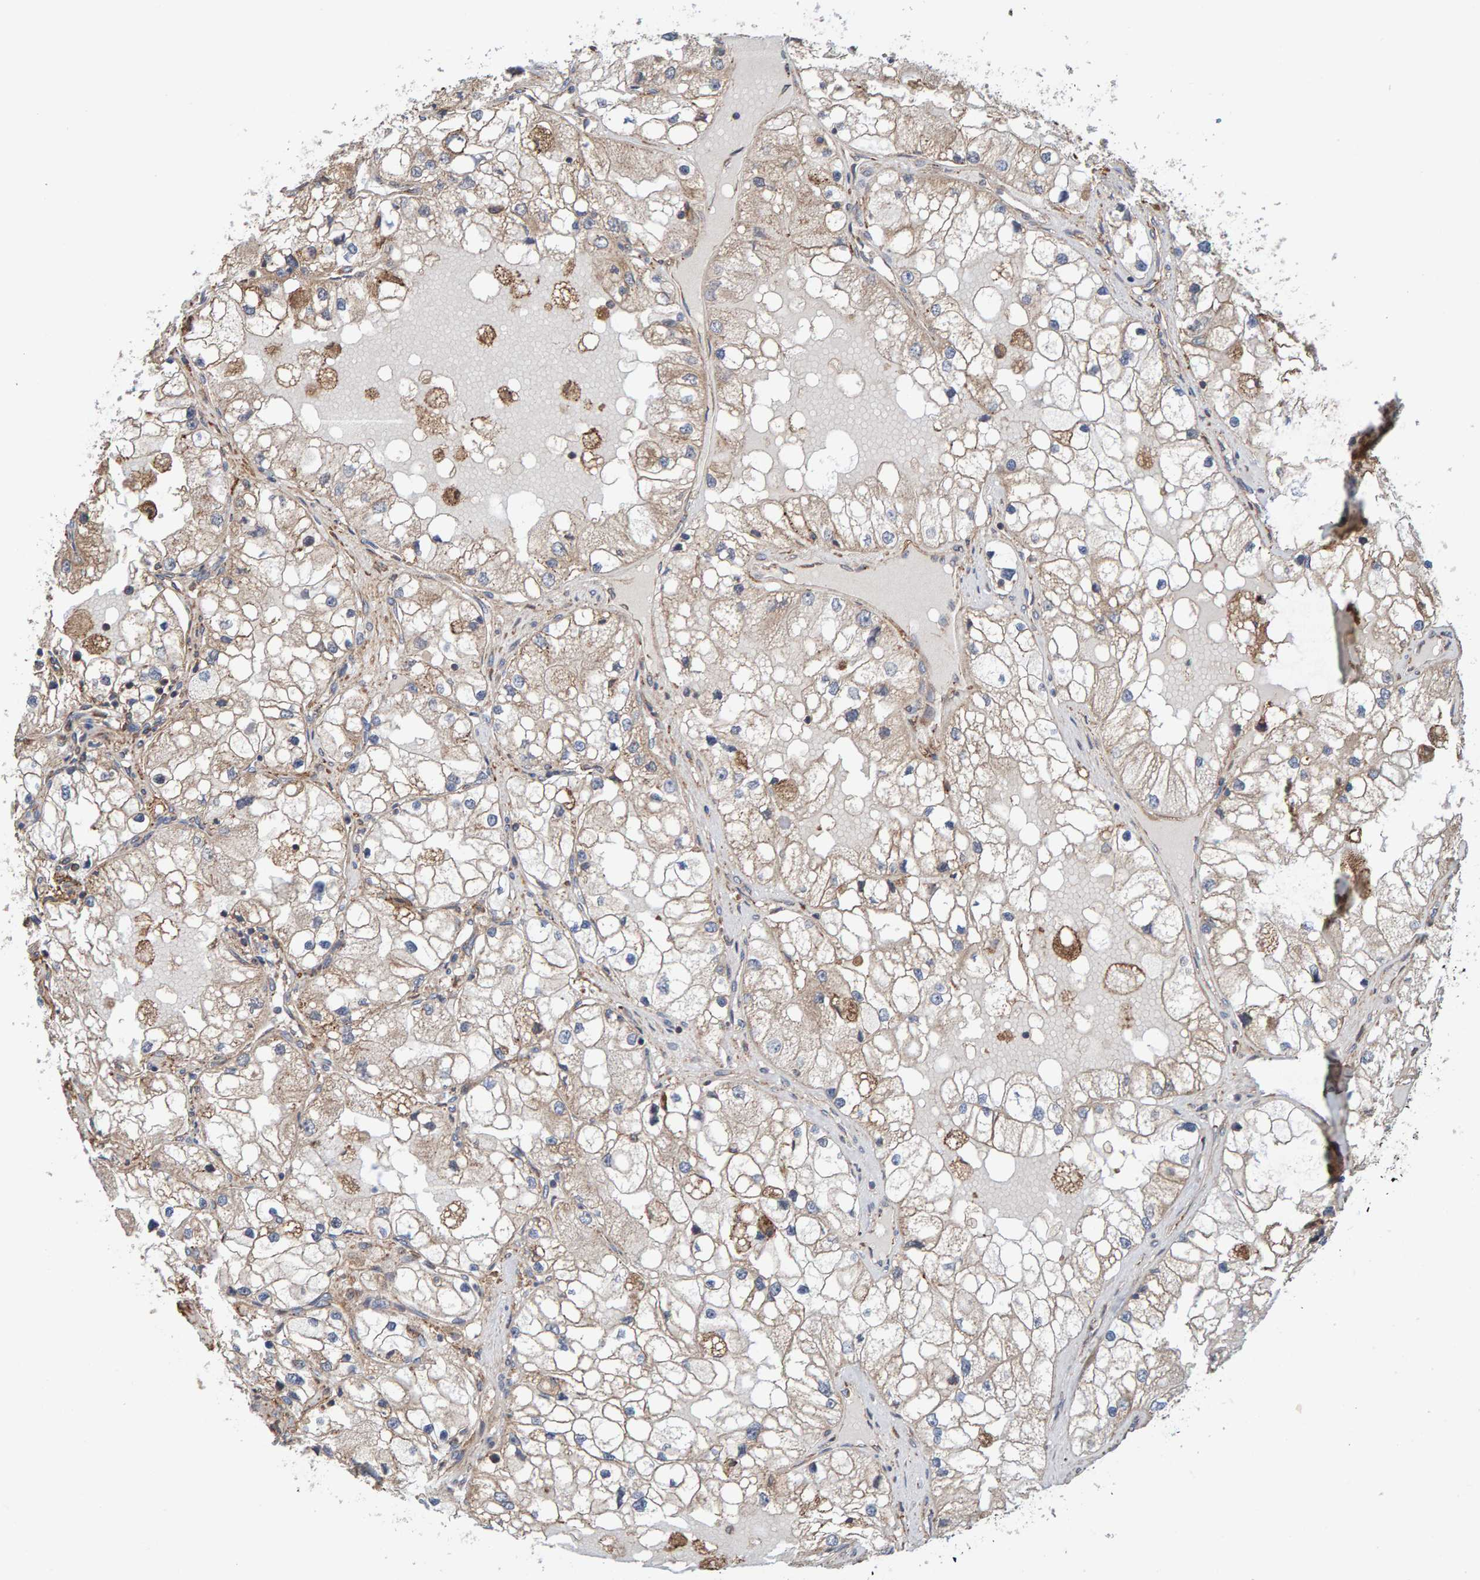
{"staining": {"intensity": "weak", "quantity": "25%-75%", "location": "cytoplasmic/membranous"}, "tissue": "renal cancer", "cell_type": "Tumor cells", "image_type": "cancer", "snomed": [{"axis": "morphology", "description": "Adenocarcinoma, NOS"}, {"axis": "topography", "description": "Kidney"}], "caption": "A brown stain labels weak cytoplasmic/membranous expression of a protein in human renal cancer (adenocarcinoma) tumor cells.", "gene": "MRPL45", "patient": {"sex": "male", "age": 68}}